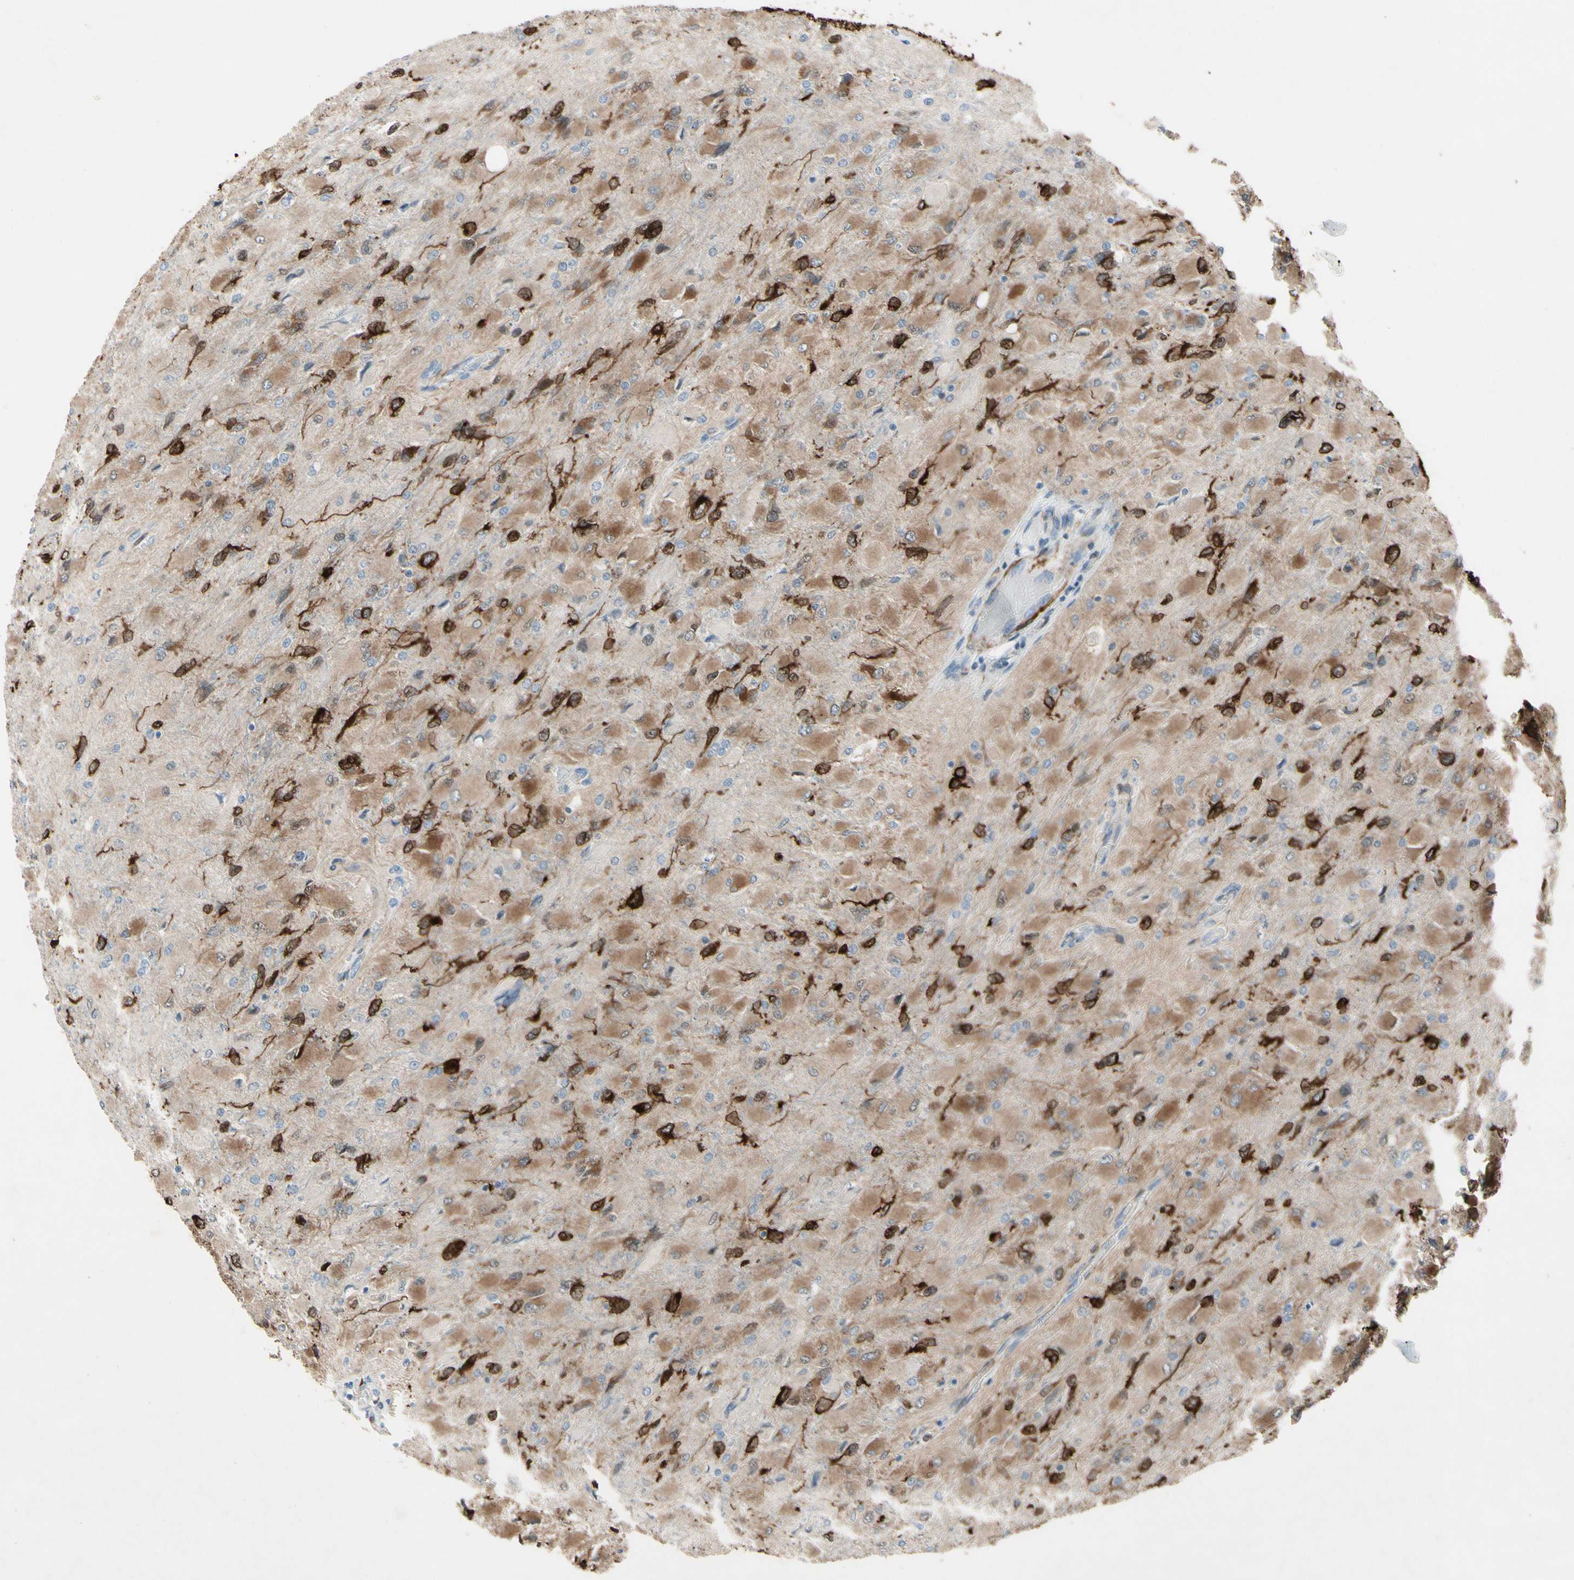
{"staining": {"intensity": "negative", "quantity": "none", "location": "none"}, "tissue": "glioma", "cell_type": "Tumor cells", "image_type": "cancer", "snomed": [{"axis": "morphology", "description": "Glioma, malignant, High grade"}, {"axis": "topography", "description": "Cerebral cortex"}], "caption": "The IHC histopathology image has no significant positivity in tumor cells of malignant glioma (high-grade) tissue. The staining is performed using DAB (3,3'-diaminobenzidine) brown chromogen with nuclei counter-stained in using hematoxylin.", "gene": "MAP2", "patient": {"sex": "female", "age": 36}}